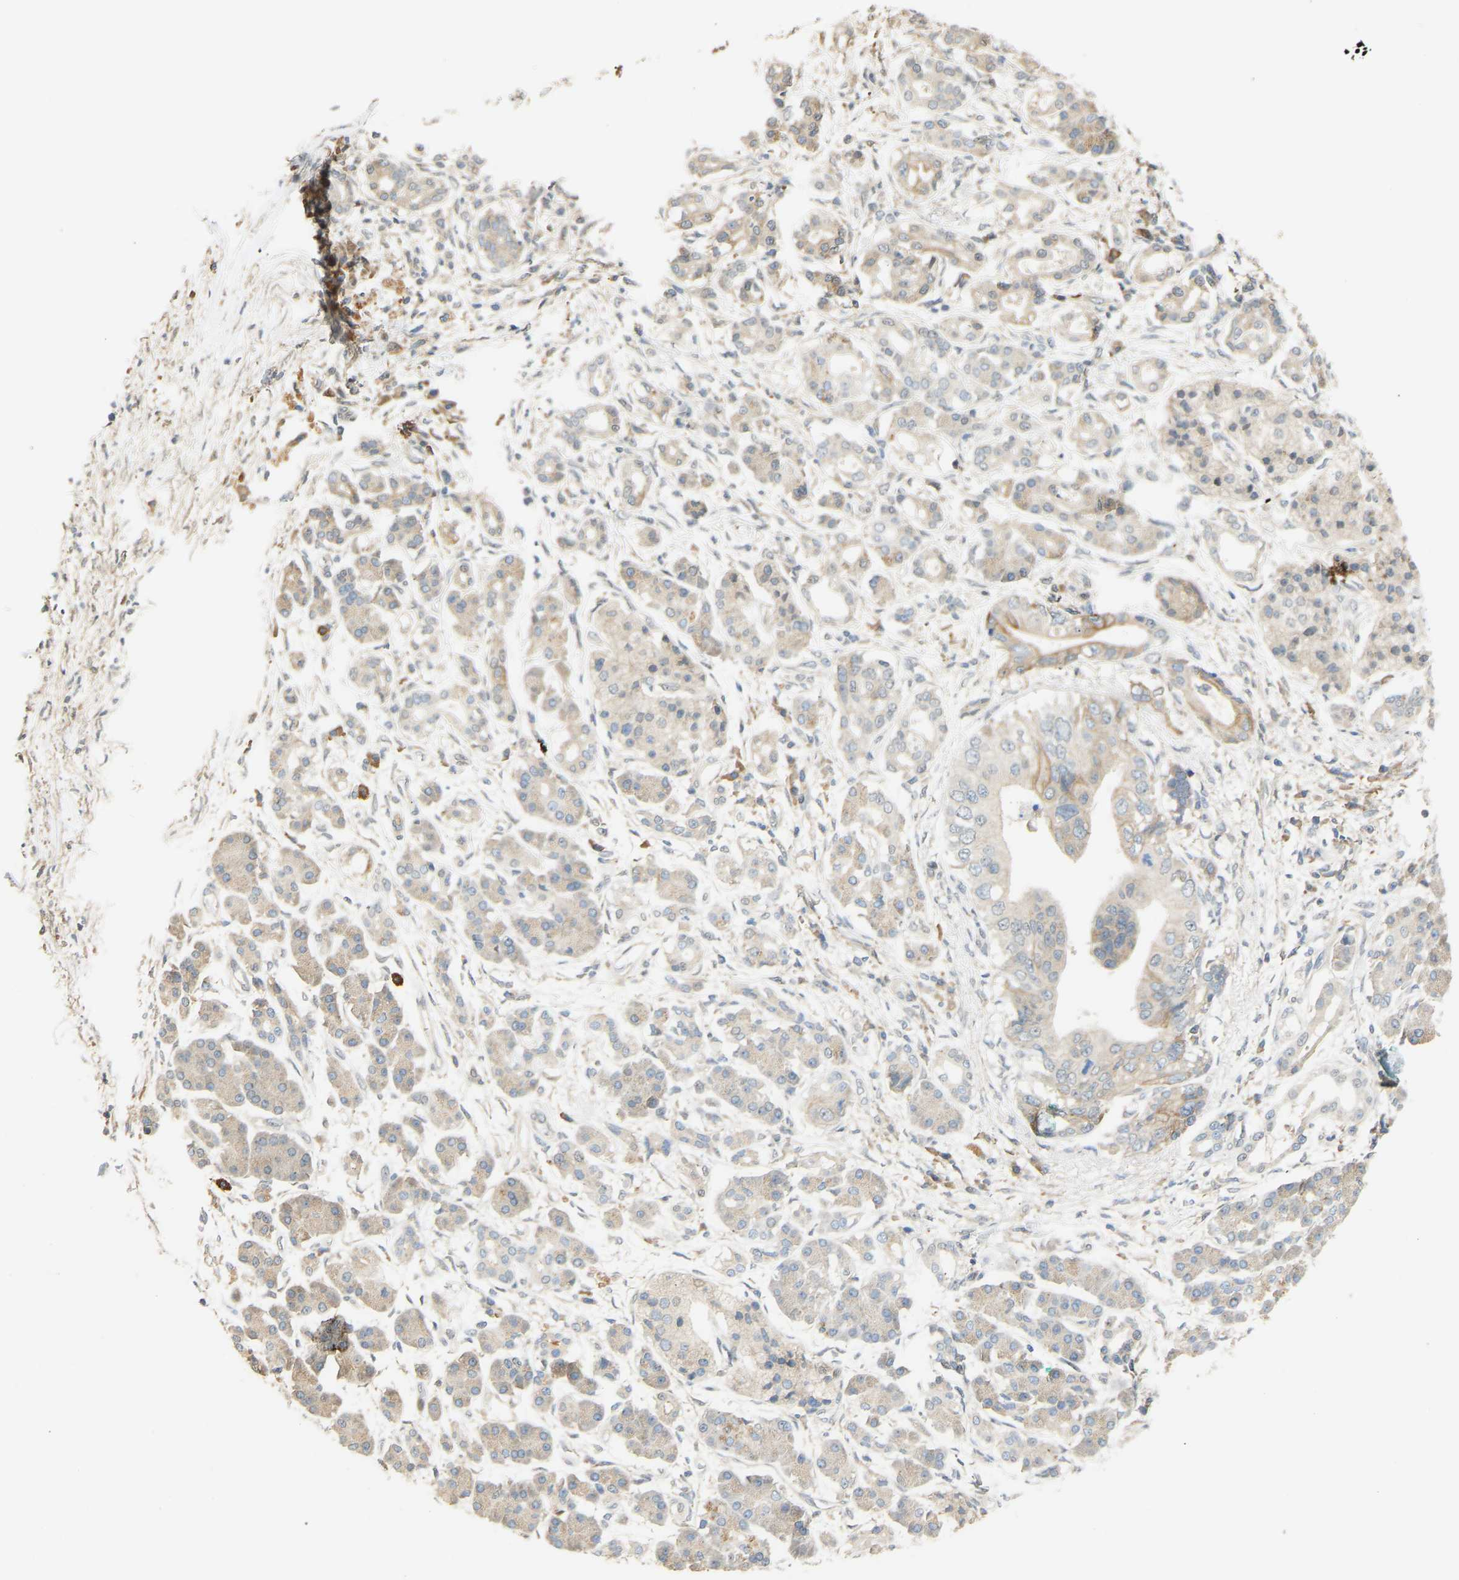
{"staining": {"intensity": "weak", "quantity": "<25%", "location": "cytoplasmic/membranous"}, "tissue": "pancreatic cancer", "cell_type": "Tumor cells", "image_type": "cancer", "snomed": [{"axis": "morphology", "description": "Adenocarcinoma, NOS"}, {"axis": "topography", "description": "Pancreas"}], "caption": "Photomicrograph shows no protein staining in tumor cells of adenocarcinoma (pancreatic) tissue.", "gene": "PTPN4", "patient": {"sex": "male", "age": 77}}